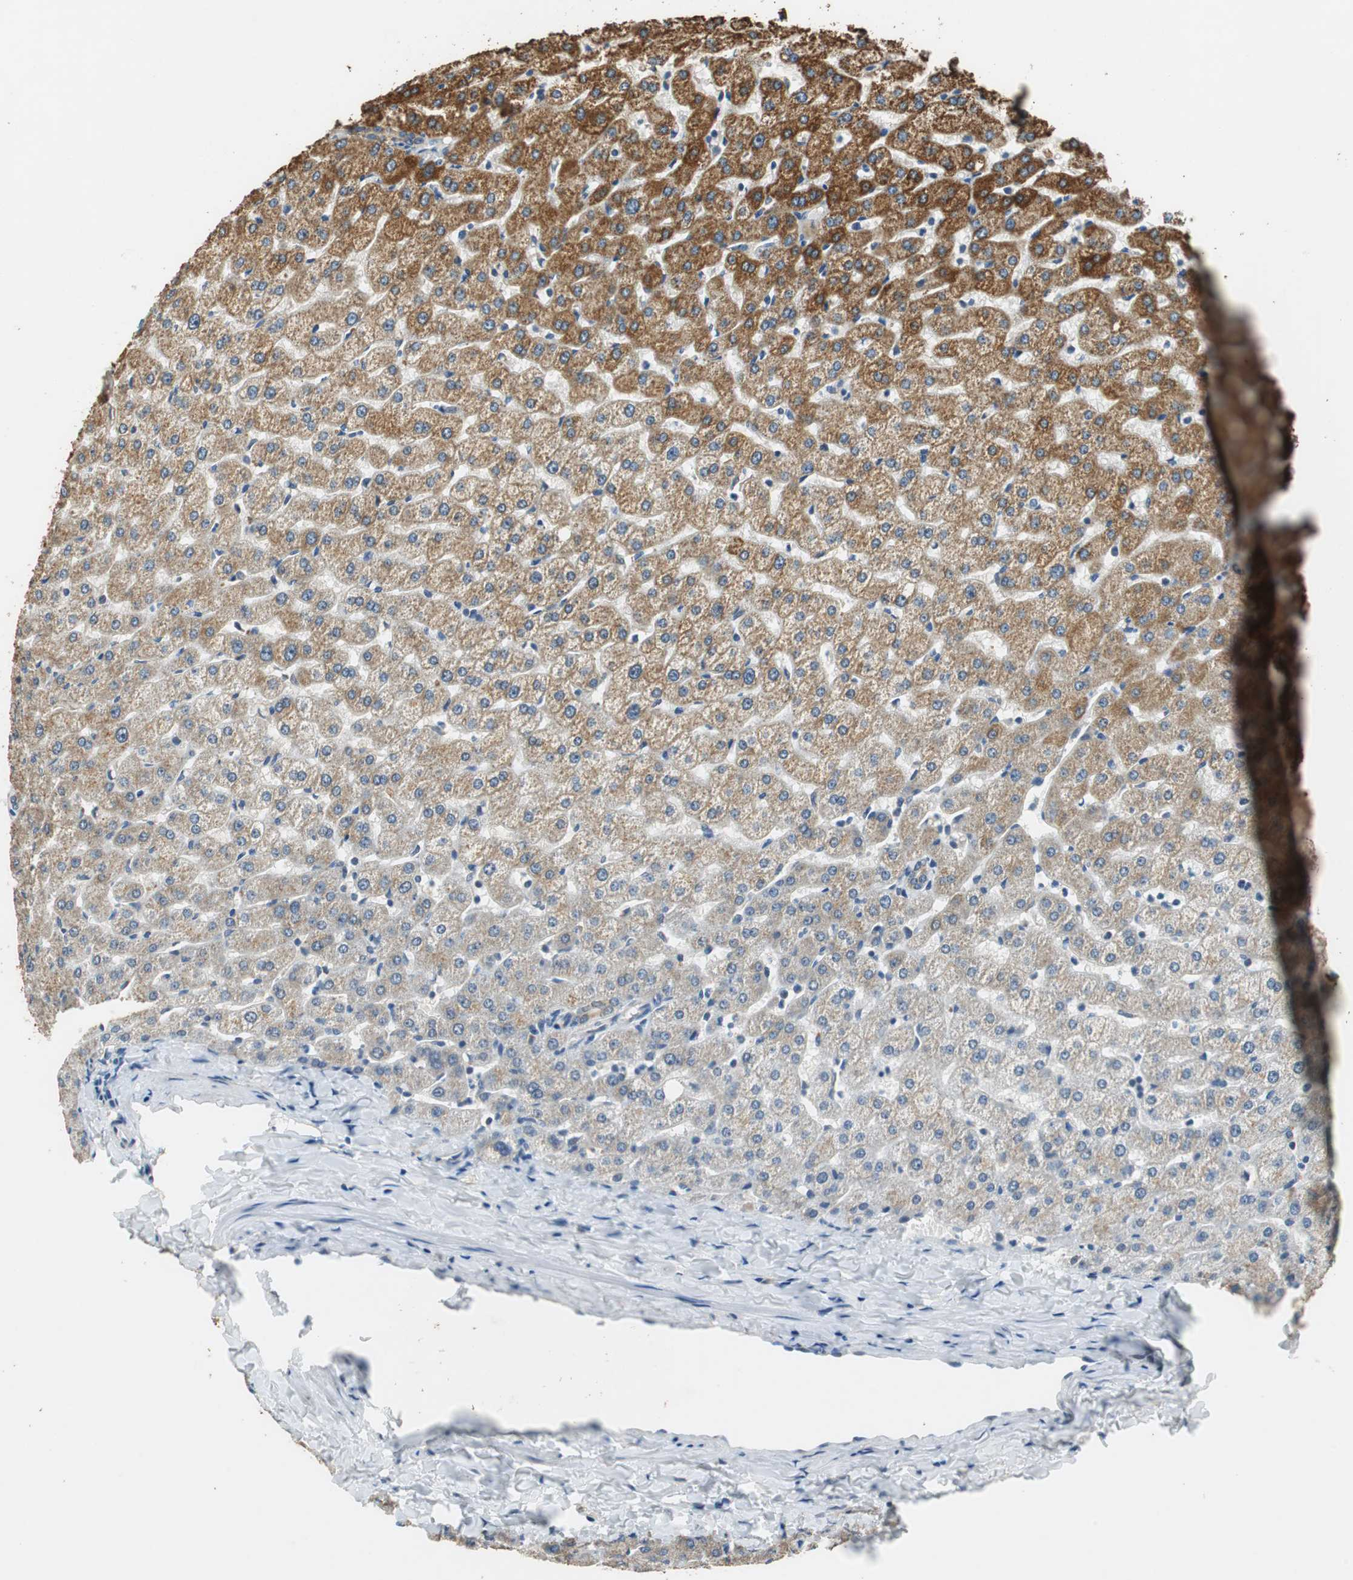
{"staining": {"intensity": "moderate", "quantity": ">75%", "location": "cytoplasmic/membranous"}, "tissue": "liver", "cell_type": "Cholangiocytes", "image_type": "normal", "snomed": [{"axis": "morphology", "description": "Normal tissue, NOS"}, {"axis": "morphology", "description": "Fibrosis, NOS"}, {"axis": "topography", "description": "Liver"}], "caption": "Human liver stained for a protein (brown) demonstrates moderate cytoplasmic/membranous positive positivity in about >75% of cholangiocytes.", "gene": "ALDH4A1", "patient": {"sex": "female", "age": 29}}